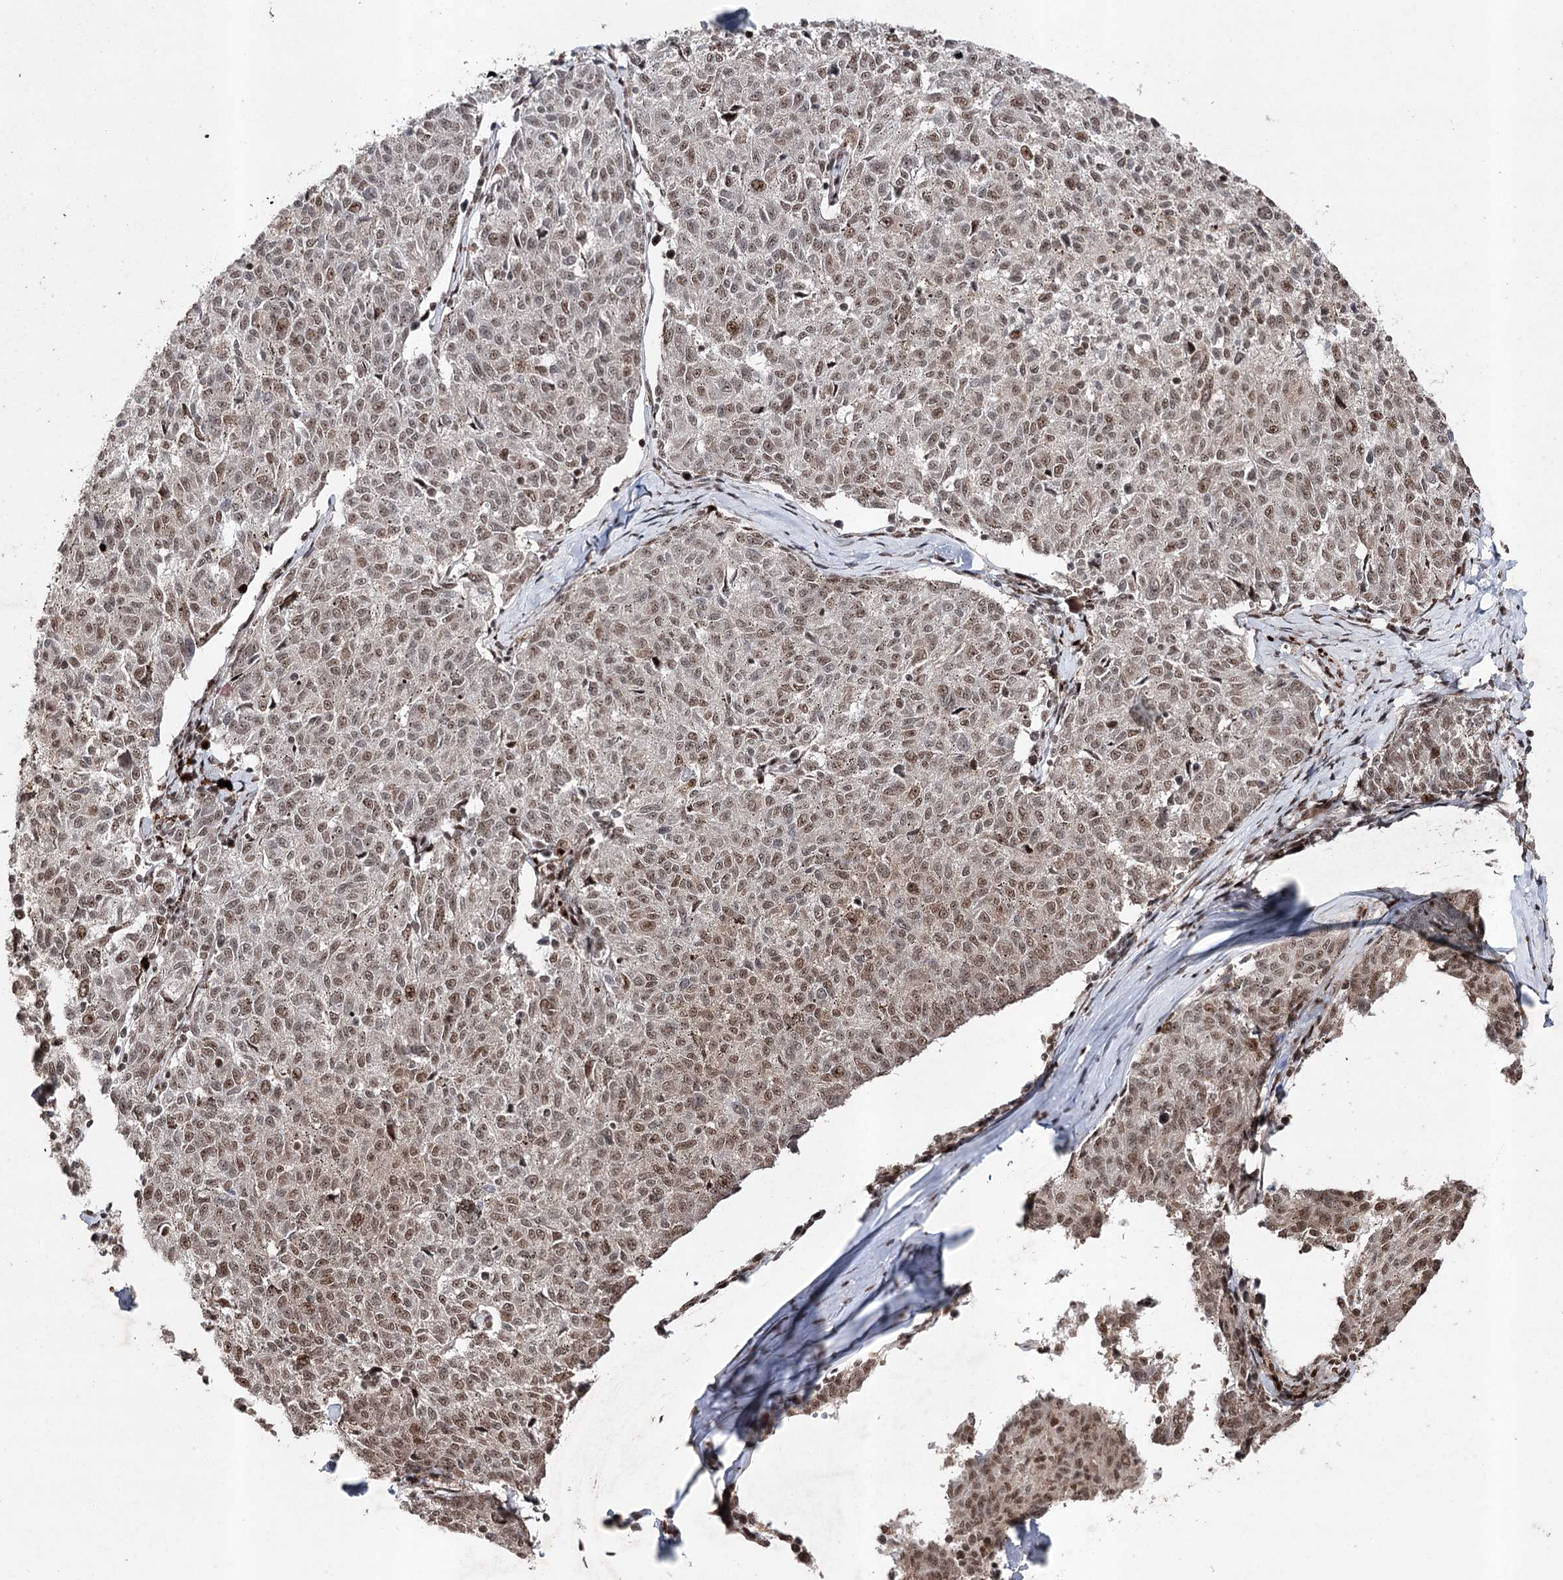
{"staining": {"intensity": "moderate", "quantity": ">75%", "location": "nuclear"}, "tissue": "melanoma", "cell_type": "Tumor cells", "image_type": "cancer", "snomed": [{"axis": "morphology", "description": "Malignant melanoma, NOS"}, {"axis": "topography", "description": "Skin"}], "caption": "IHC micrograph of neoplastic tissue: melanoma stained using IHC shows medium levels of moderate protein expression localized specifically in the nuclear of tumor cells, appearing as a nuclear brown color.", "gene": "PDCD4", "patient": {"sex": "female", "age": 72}}